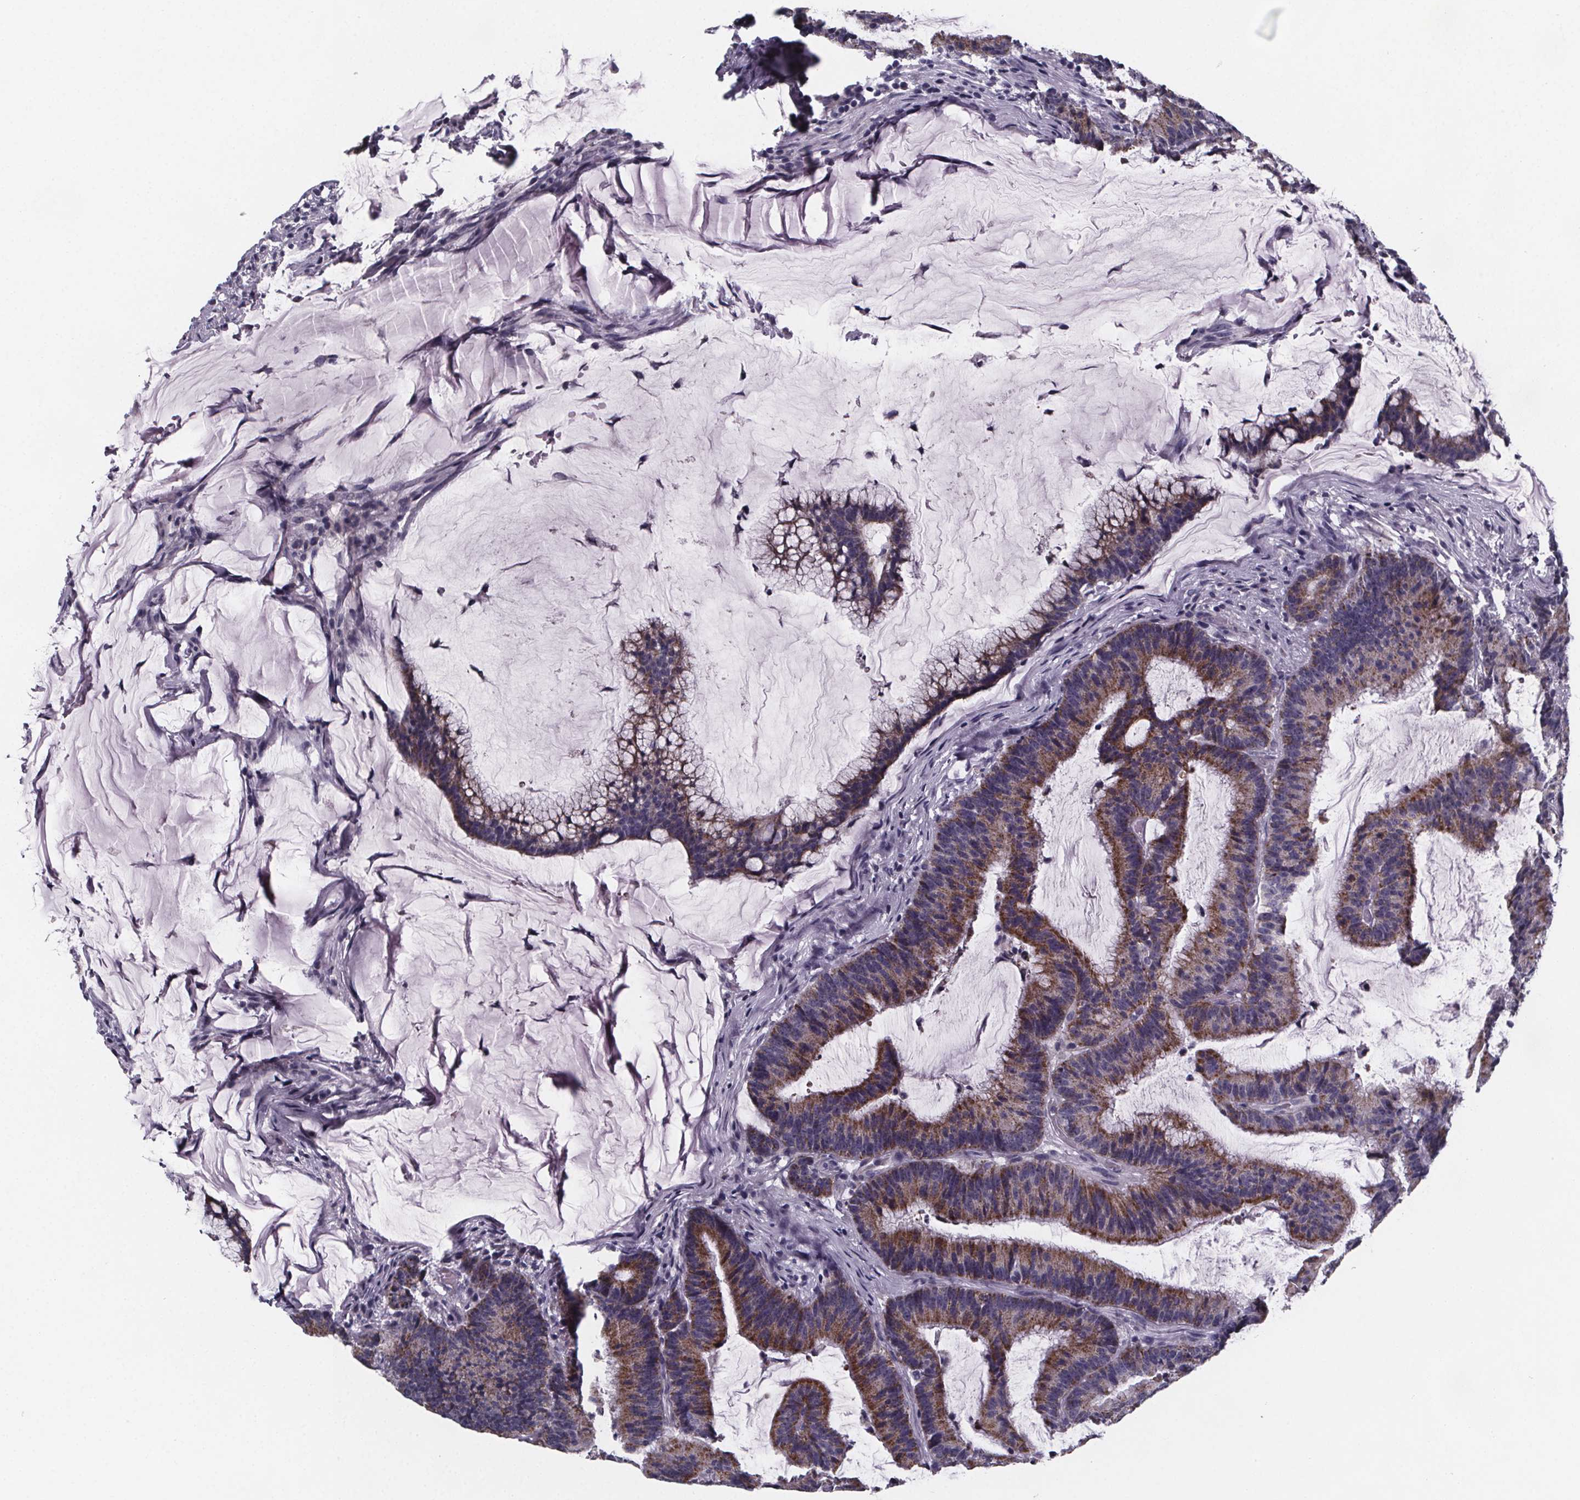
{"staining": {"intensity": "moderate", "quantity": ">75%", "location": "cytoplasmic/membranous"}, "tissue": "colorectal cancer", "cell_type": "Tumor cells", "image_type": "cancer", "snomed": [{"axis": "morphology", "description": "Adenocarcinoma, NOS"}, {"axis": "topography", "description": "Colon"}], "caption": "This photomicrograph shows IHC staining of colorectal cancer, with medium moderate cytoplasmic/membranous positivity in about >75% of tumor cells.", "gene": "PAH", "patient": {"sex": "female", "age": 78}}